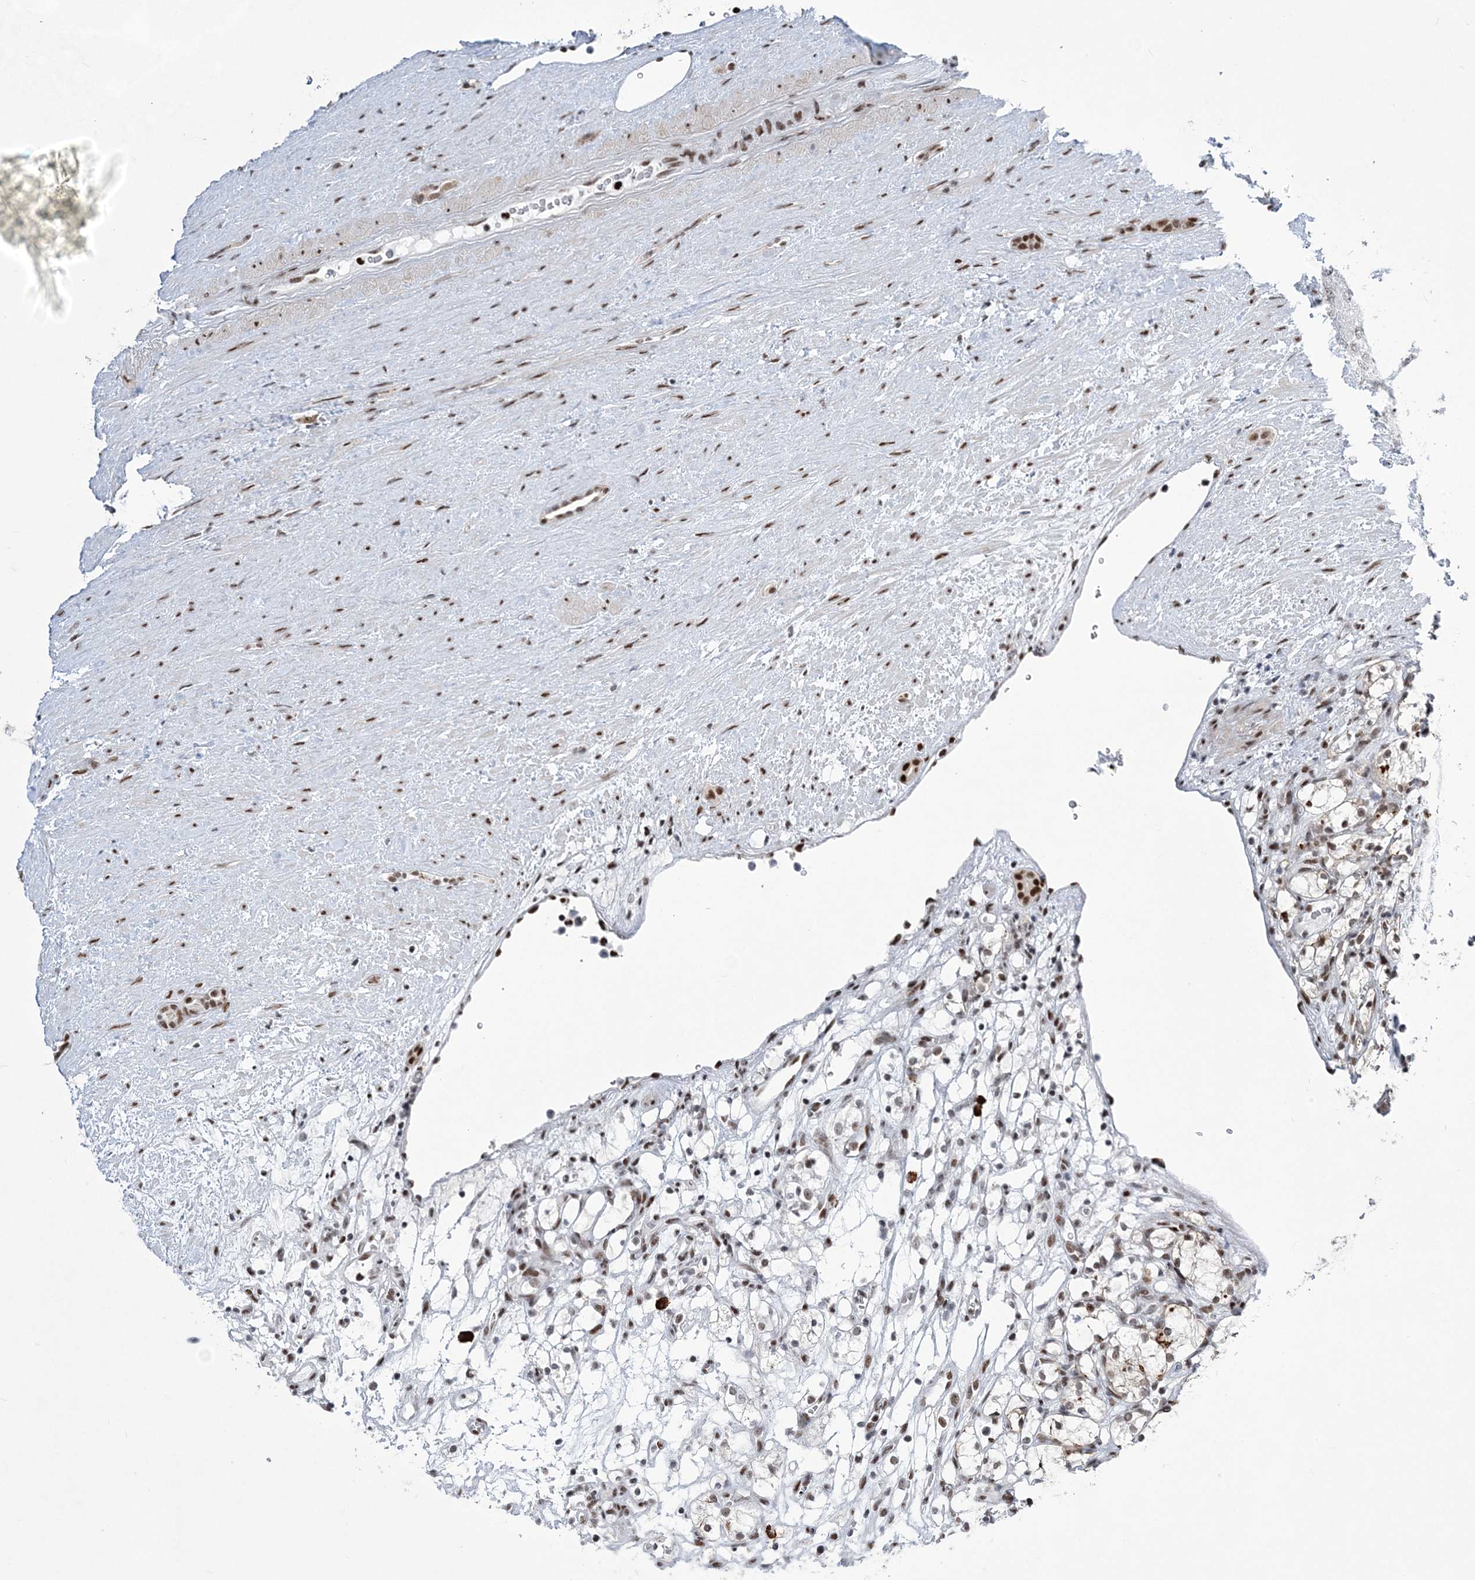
{"staining": {"intensity": "moderate", "quantity": ">75%", "location": "nuclear"}, "tissue": "renal cancer", "cell_type": "Tumor cells", "image_type": "cancer", "snomed": [{"axis": "morphology", "description": "Adenocarcinoma, NOS"}, {"axis": "topography", "description": "Kidney"}], "caption": "About >75% of tumor cells in renal cancer display moderate nuclear protein staining as visualized by brown immunohistochemical staining.", "gene": "ZBTB7A", "patient": {"sex": "female", "age": 69}}